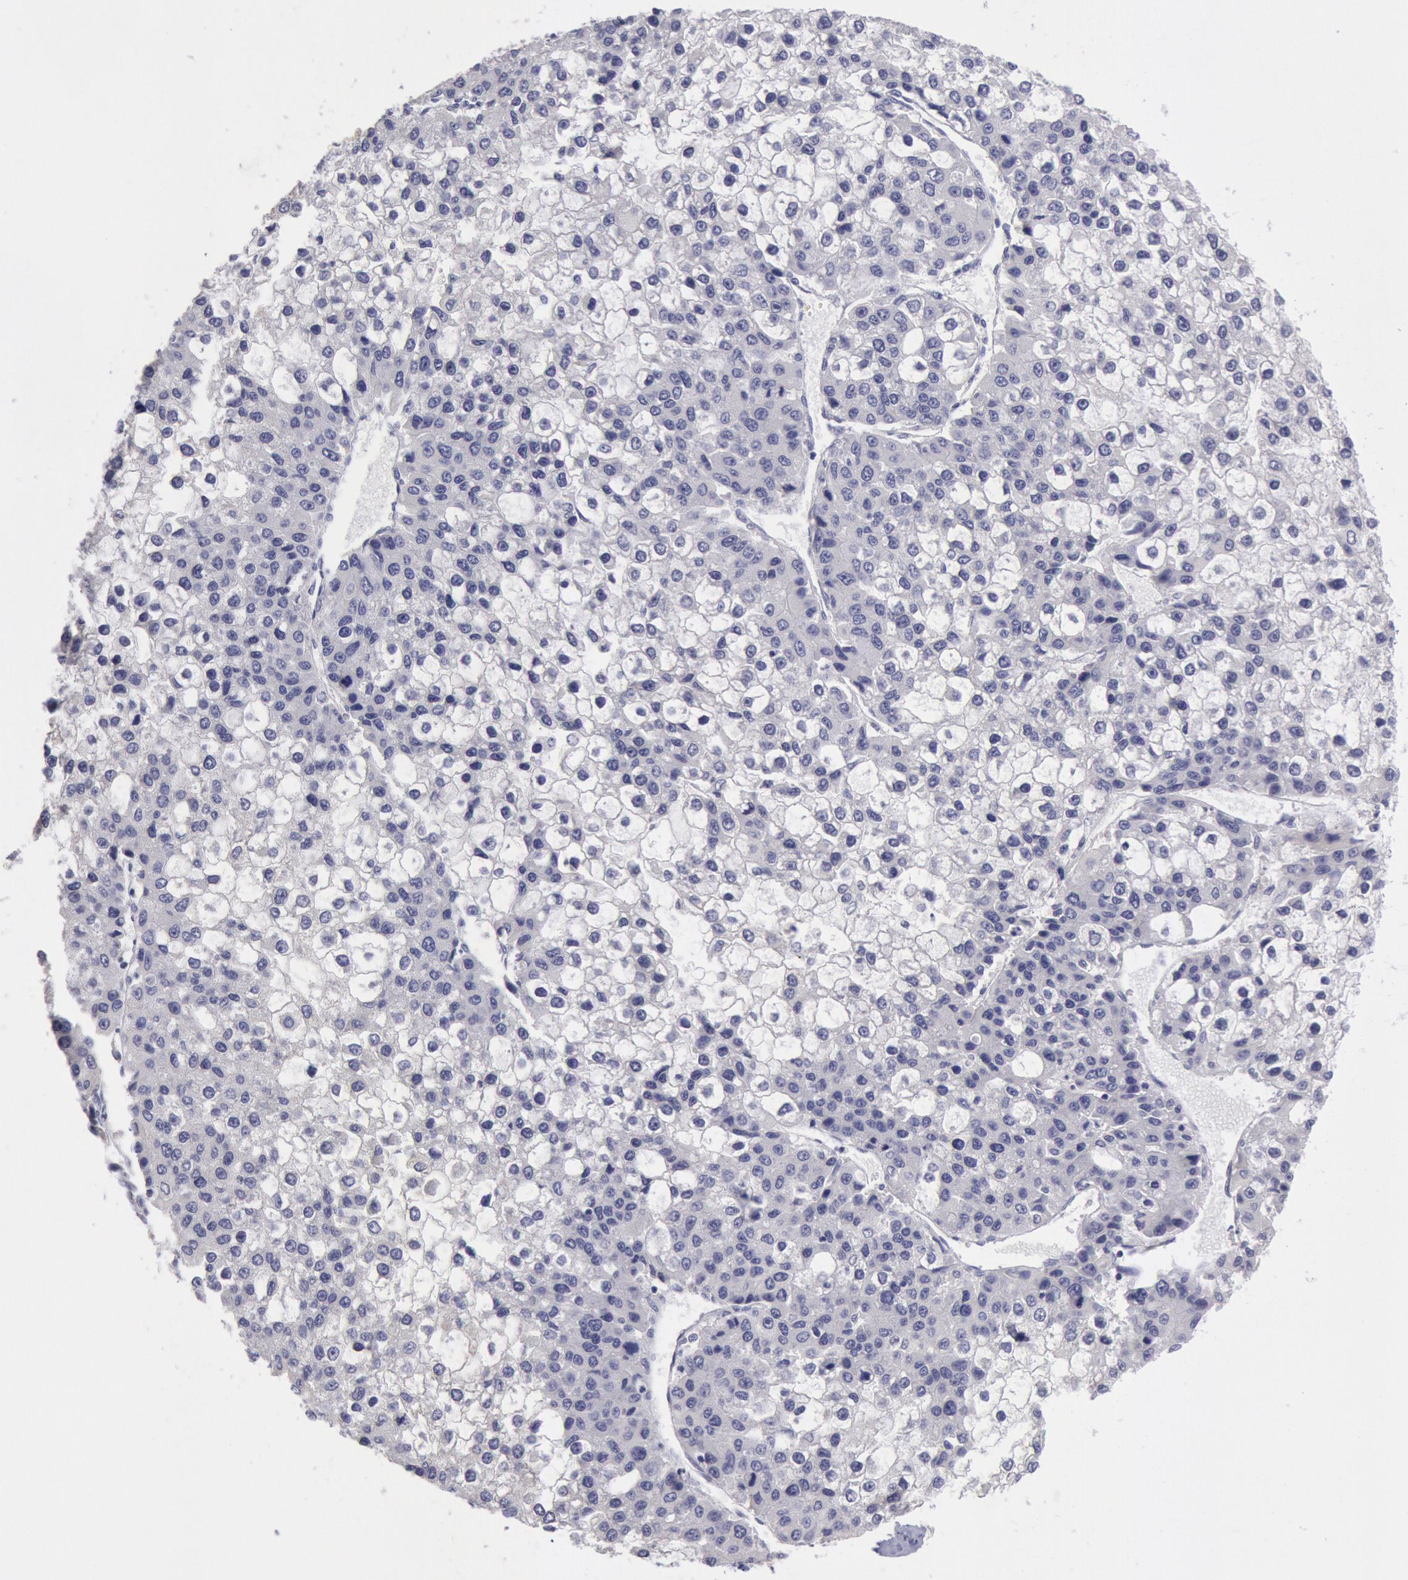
{"staining": {"intensity": "negative", "quantity": "none", "location": "none"}, "tissue": "liver cancer", "cell_type": "Tumor cells", "image_type": "cancer", "snomed": [{"axis": "morphology", "description": "Carcinoma, Hepatocellular, NOS"}, {"axis": "topography", "description": "Liver"}], "caption": "Immunohistochemistry (IHC) photomicrograph of liver hepatocellular carcinoma stained for a protein (brown), which reveals no positivity in tumor cells.", "gene": "MYH7", "patient": {"sex": "female", "age": 66}}